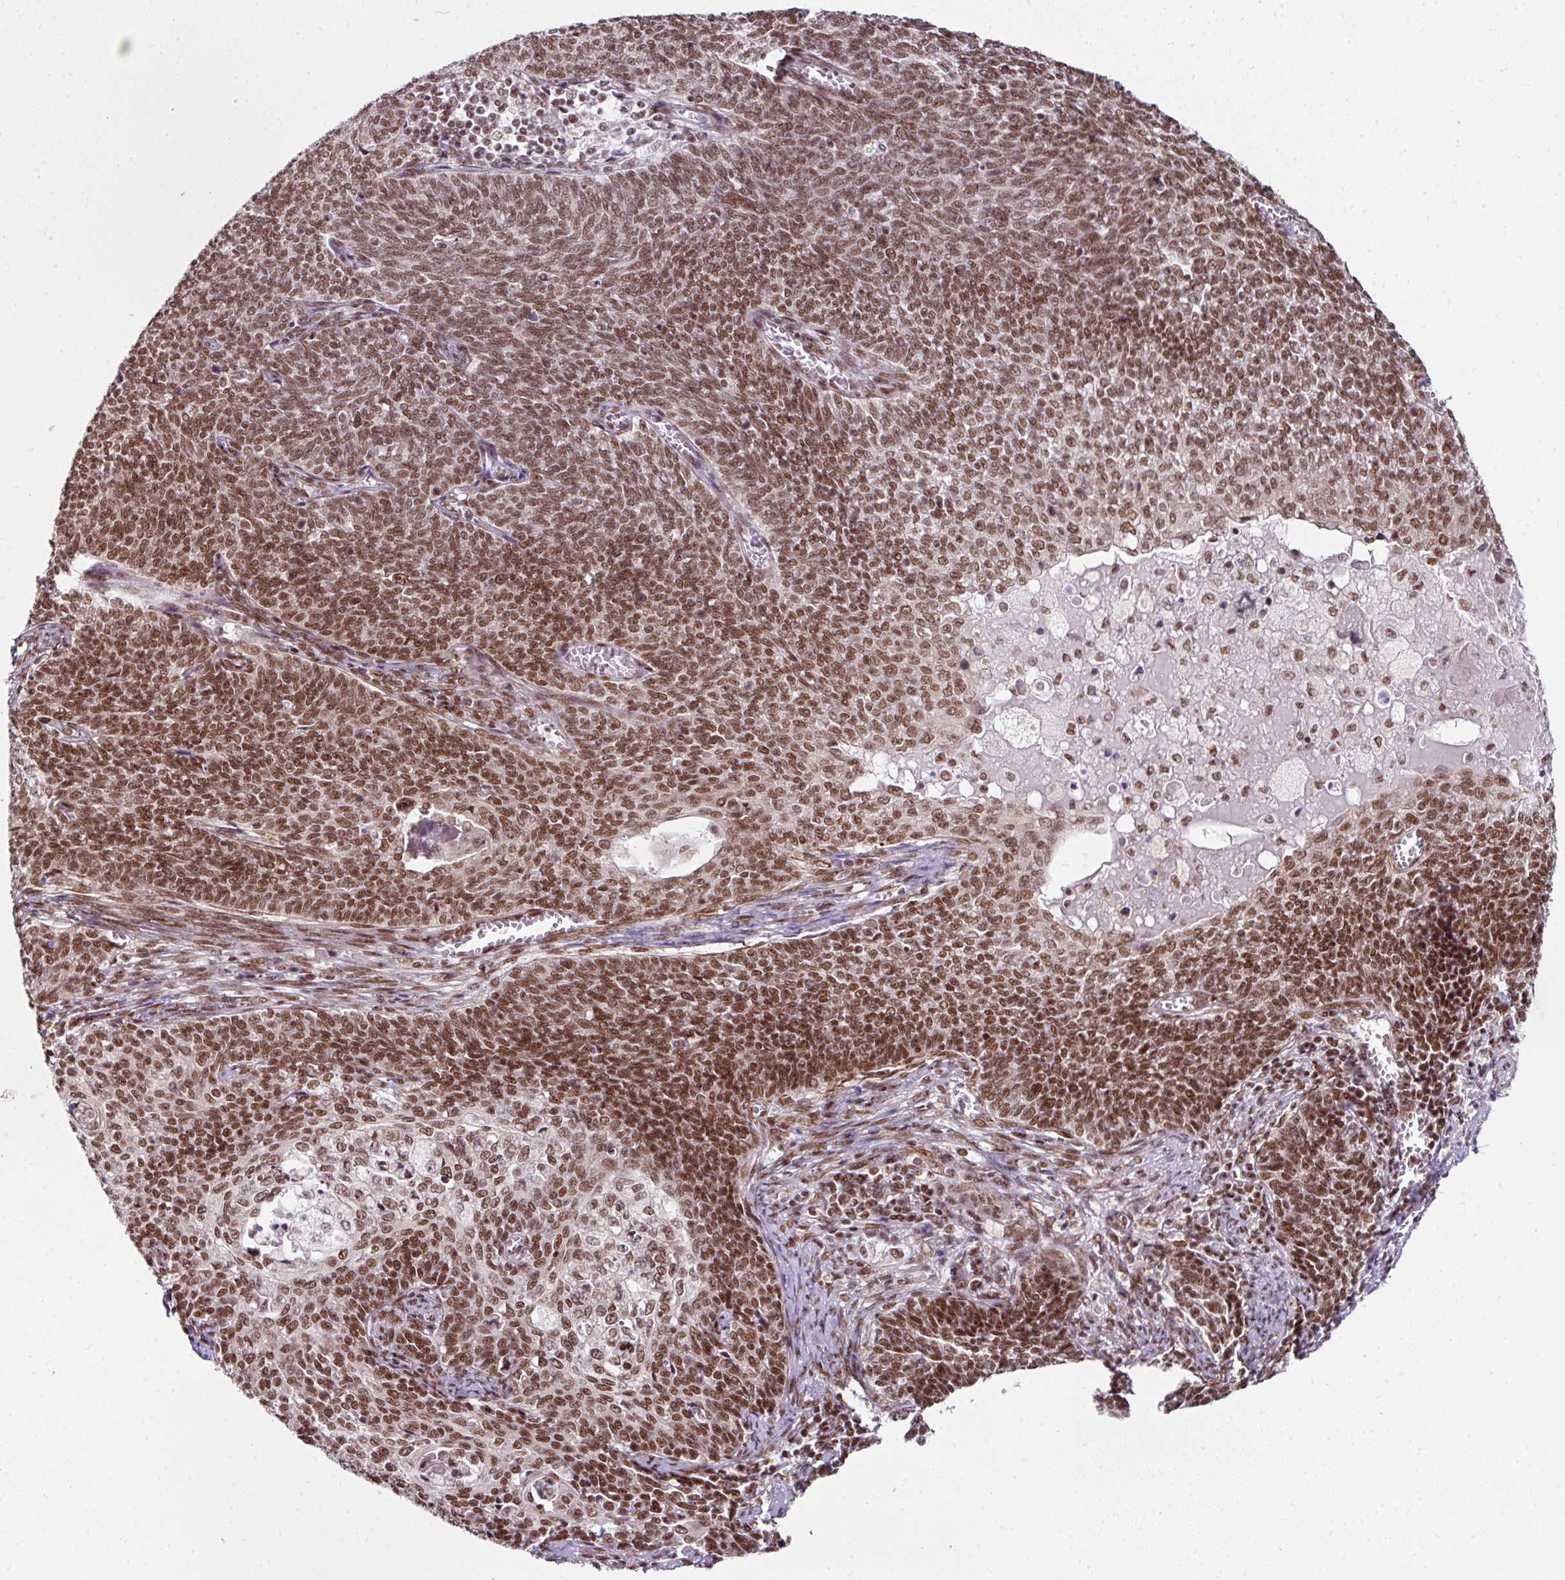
{"staining": {"intensity": "moderate", "quantity": ">75%", "location": "nuclear"}, "tissue": "cervical cancer", "cell_type": "Tumor cells", "image_type": "cancer", "snomed": [{"axis": "morphology", "description": "Squamous cell carcinoma, NOS"}, {"axis": "topography", "description": "Cervix"}], "caption": "Tumor cells show moderate nuclear expression in about >75% of cells in cervical squamous cell carcinoma. The protein of interest is shown in brown color, while the nuclei are stained blue.", "gene": "NFYA", "patient": {"sex": "female", "age": 39}}